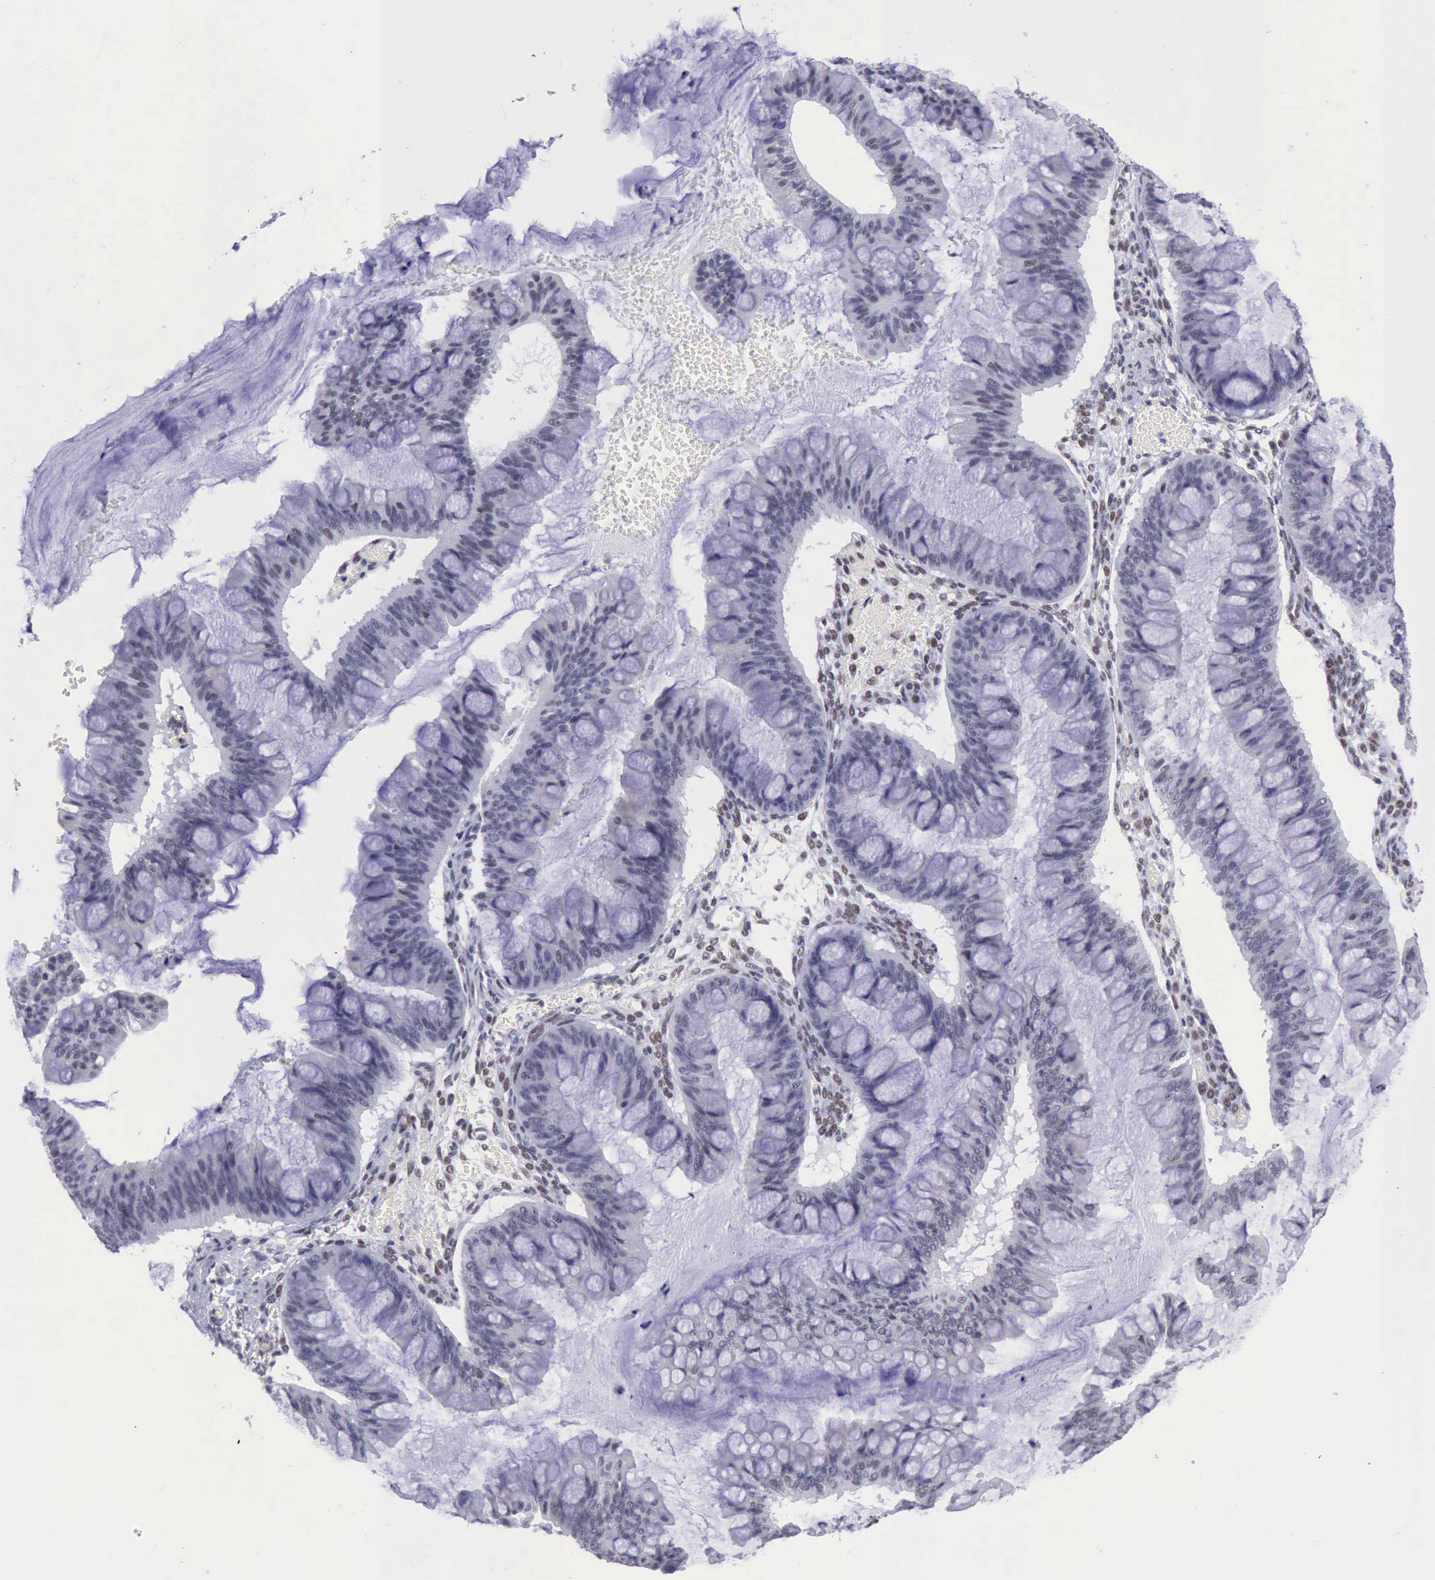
{"staining": {"intensity": "negative", "quantity": "none", "location": "none"}, "tissue": "ovarian cancer", "cell_type": "Tumor cells", "image_type": "cancer", "snomed": [{"axis": "morphology", "description": "Cystadenocarcinoma, mucinous, NOS"}, {"axis": "topography", "description": "Ovary"}], "caption": "This histopathology image is of ovarian mucinous cystadenocarcinoma stained with immunohistochemistry to label a protein in brown with the nuclei are counter-stained blue. There is no positivity in tumor cells. (IHC, brightfield microscopy, high magnification).", "gene": "ERCC4", "patient": {"sex": "female", "age": 73}}